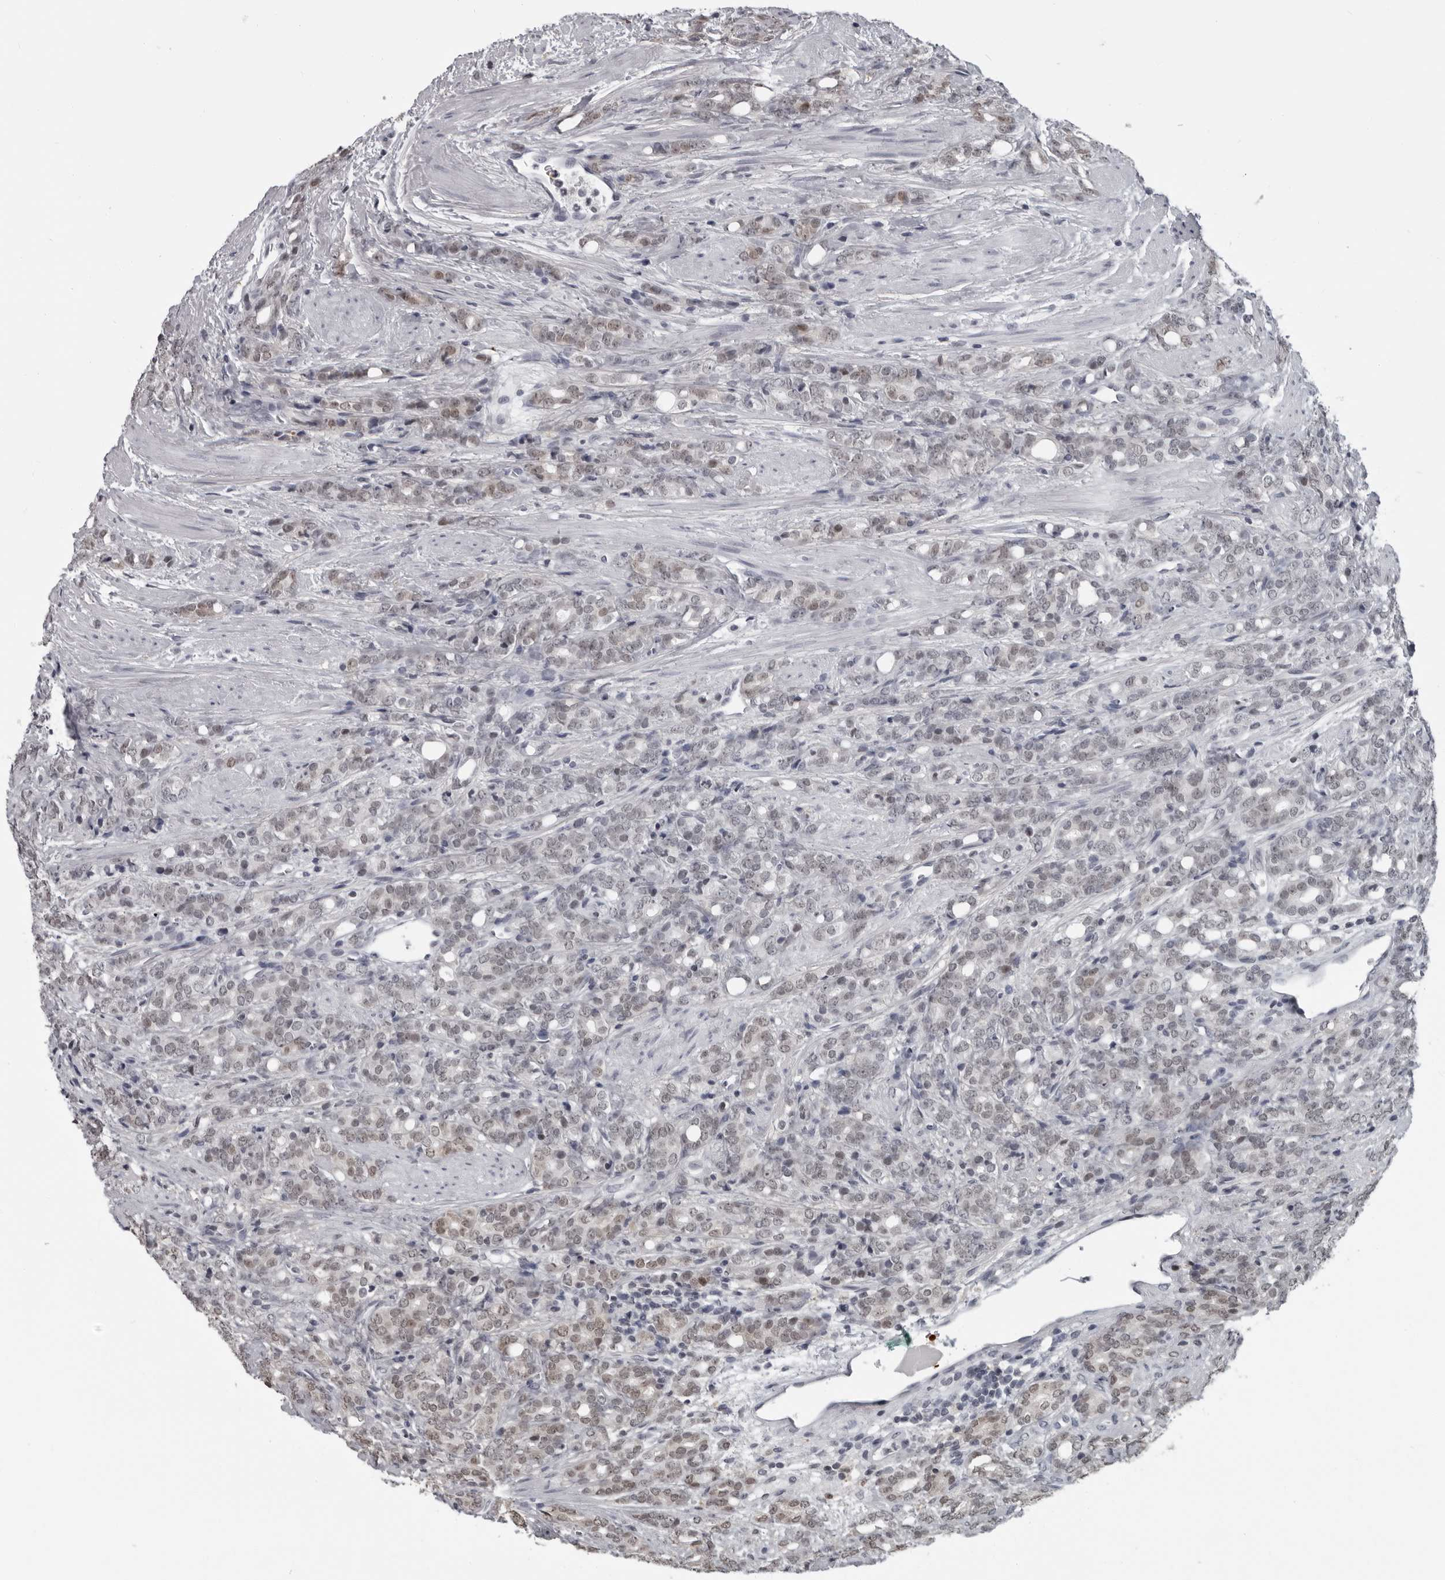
{"staining": {"intensity": "weak", "quantity": "<25%", "location": "nuclear"}, "tissue": "prostate cancer", "cell_type": "Tumor cells", "image_type": "cancer", "snomed": [{"axis": "morphology", "description": "Adenocarcinoma, High grade"}, {"axis": "topography", "description": "Prostate"}], "caption": "There is no significant staining in tumor cells of prostate cancer (adenocarcinoma (high-grade)).", "gene": "LZIC", "patient": {"sex": "male", "age": 62}}